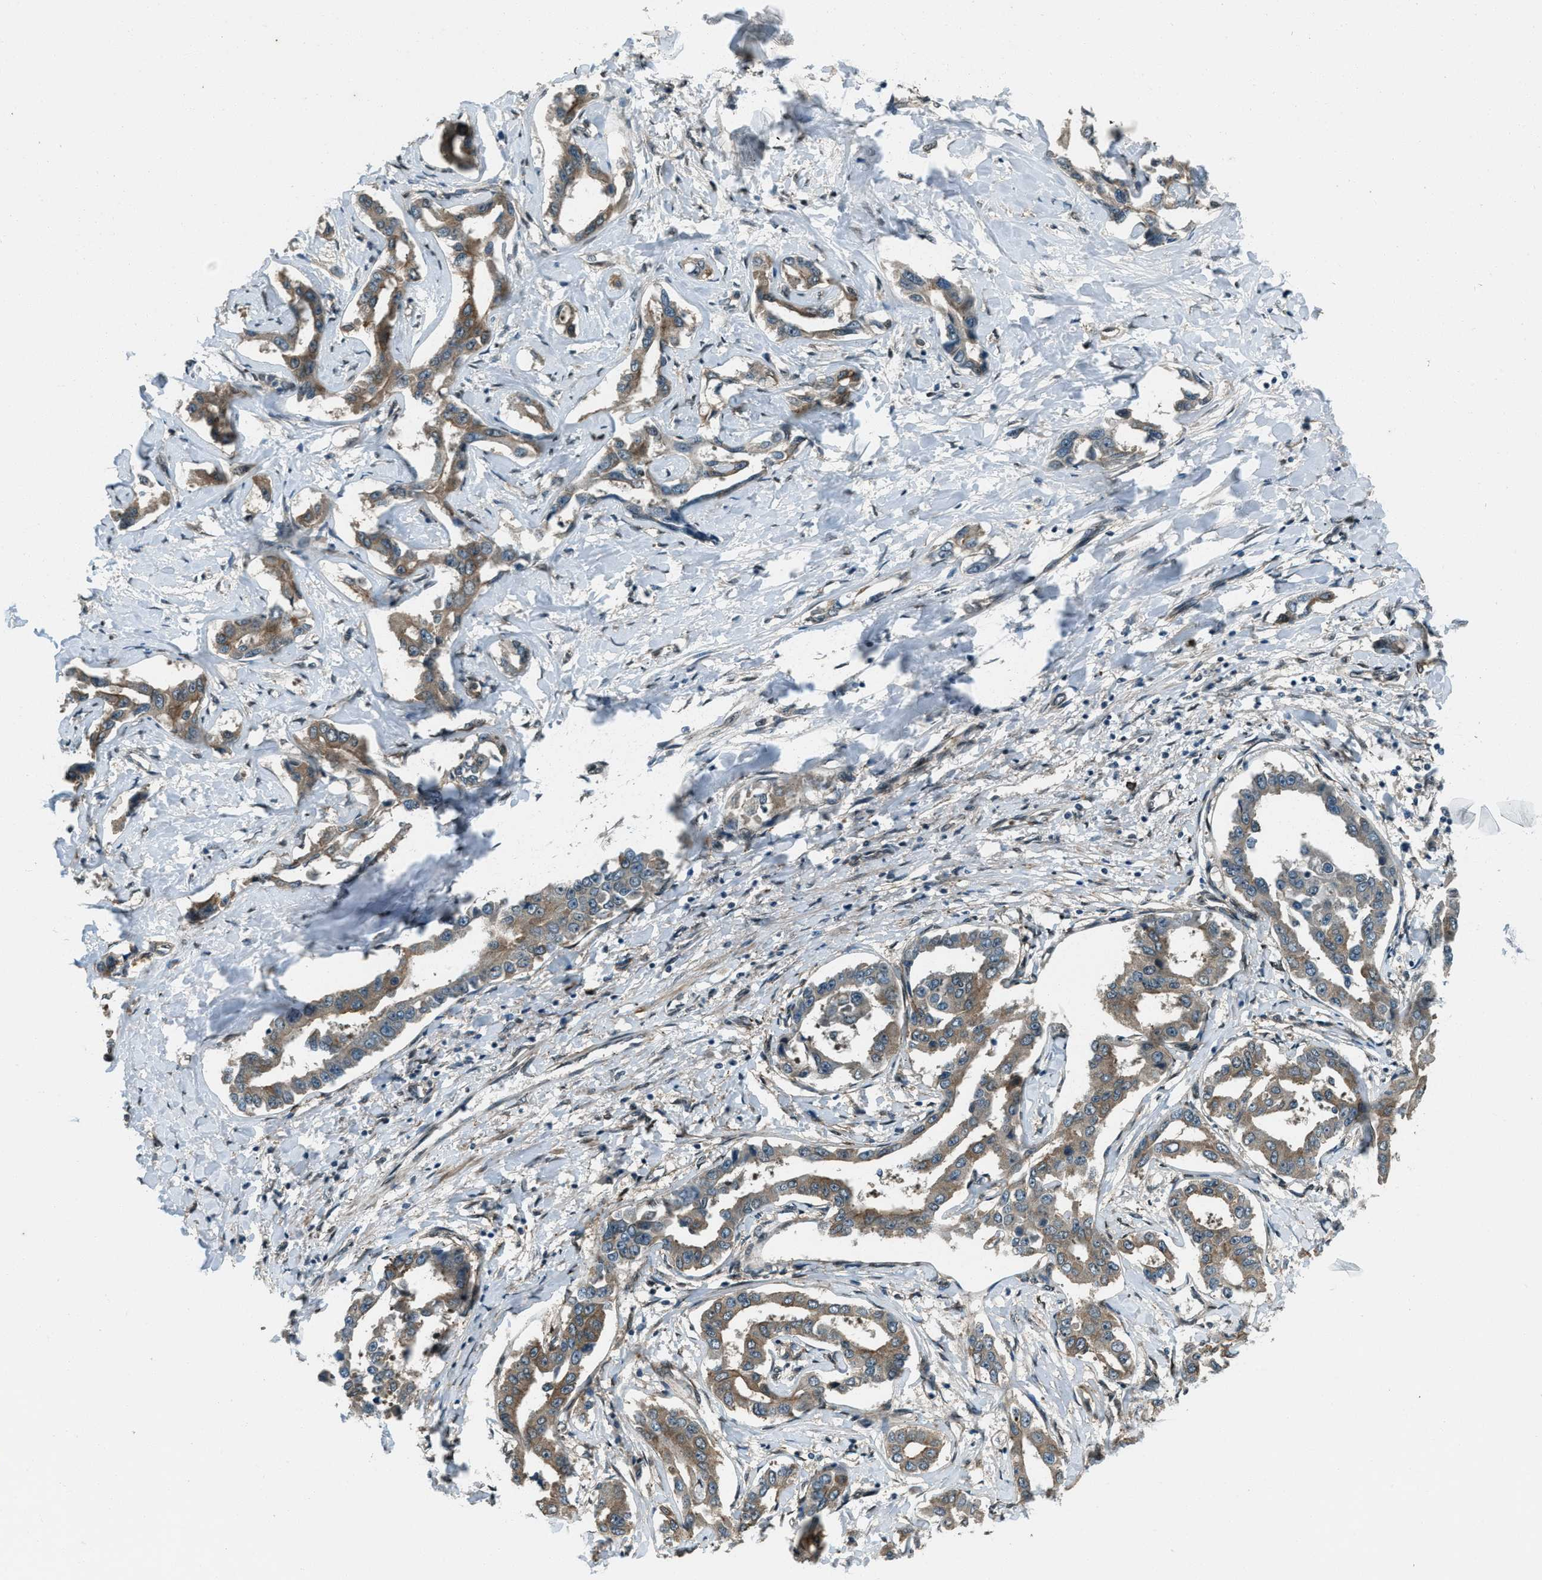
{"staining": {"intensity": "moderate", "quantity": ">75%", "location": "cytoplasmic/membranous"}, "tissue": "liver cancer", "cell_type": "Tumor cells", "image_type": "cancer", "snomed": [{"axis": "morphology", "description": "Cholangiocarcinoma"}, {"axis": "topography", "description": "Liver"}], "caption": "Immunohistochemical staining of human liver cholangiocarcinoma reveals medium levels of moderate cytoplasmic/membranous protein expression in about >75% of tumor cells.", "gene": "SVIL", "patient": {"sex": "male", "age": 59}}